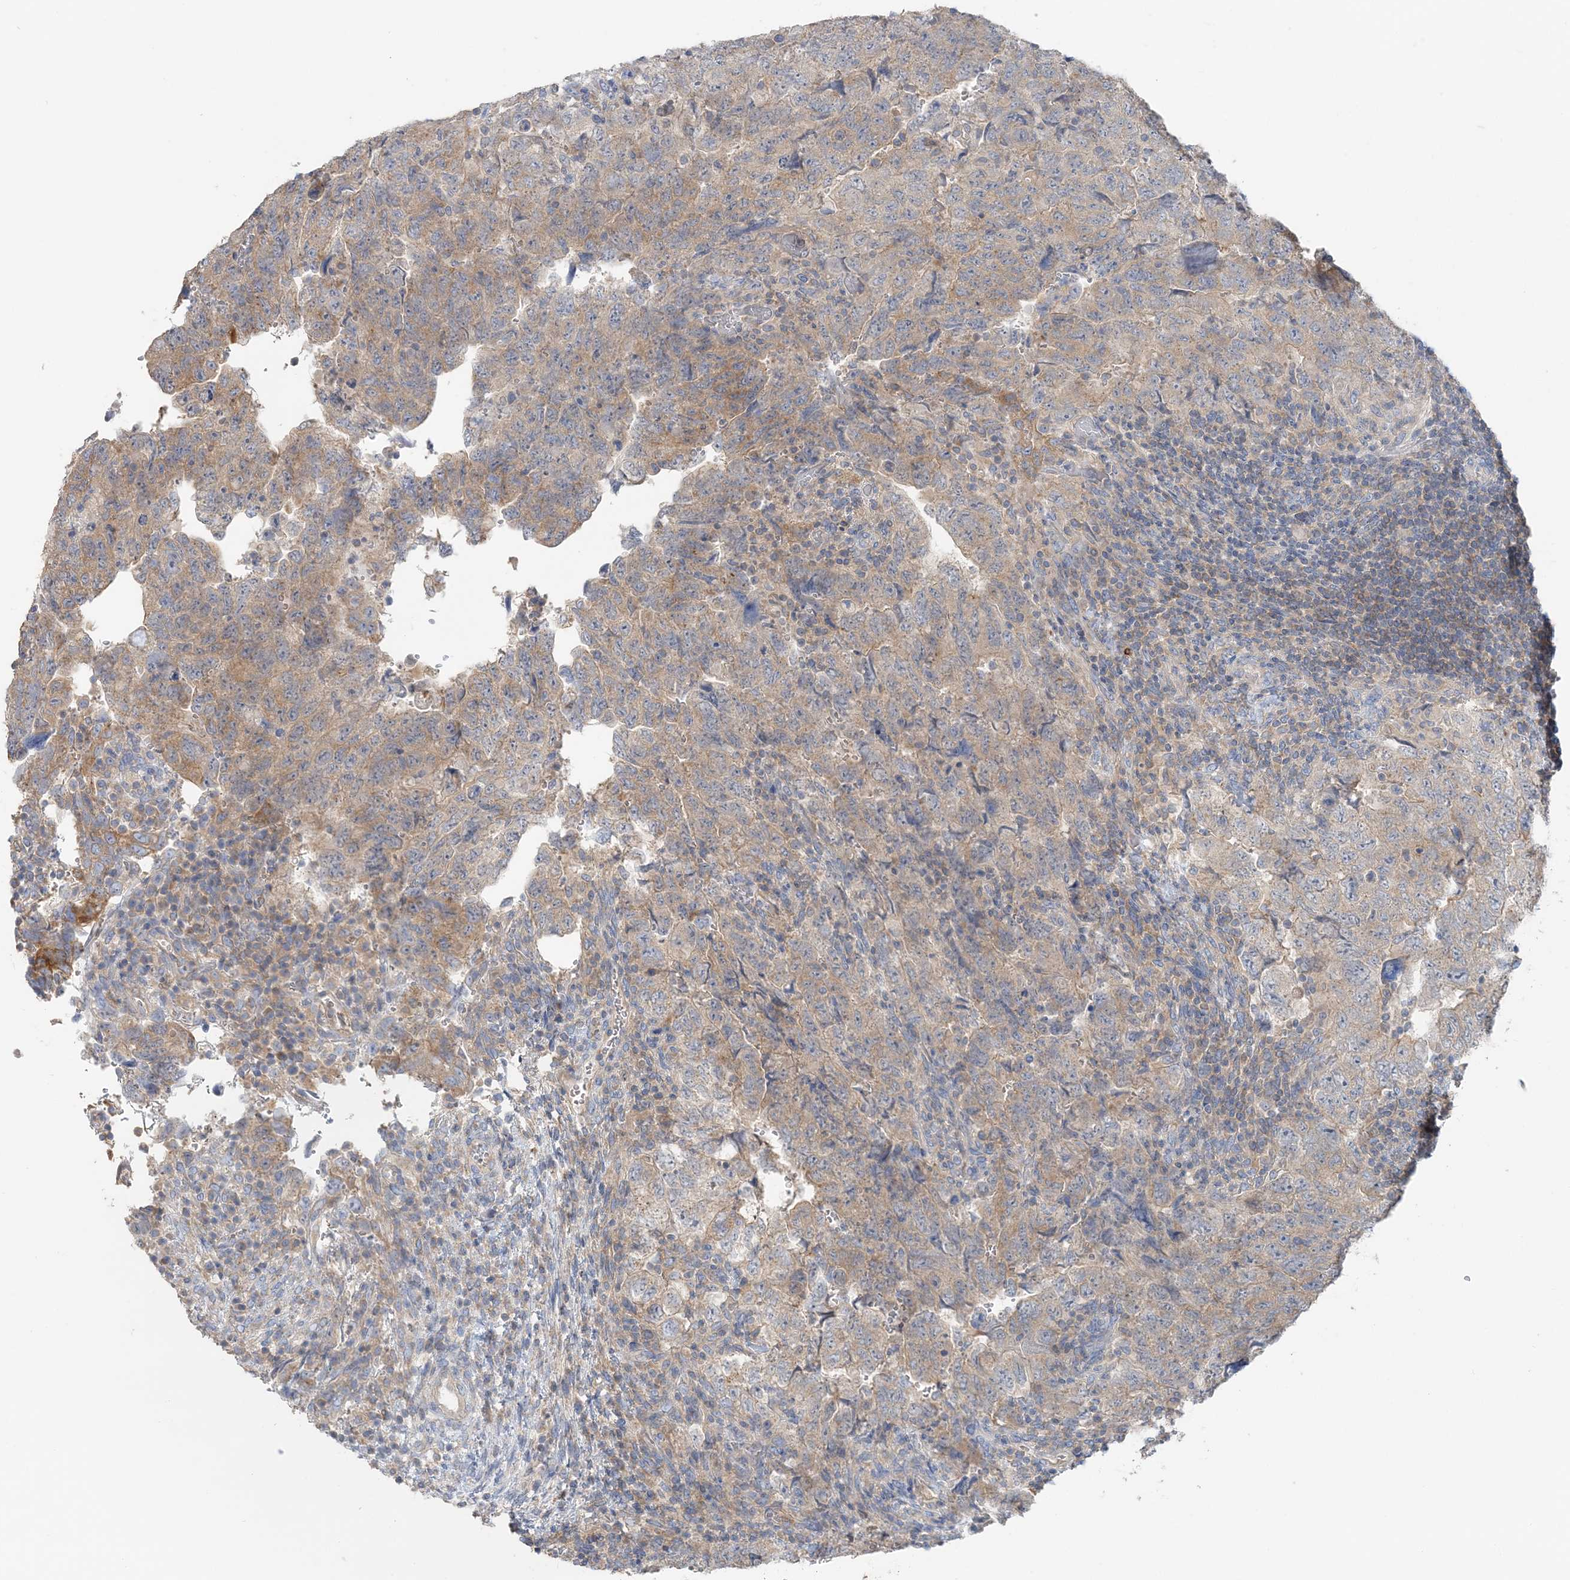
{"staining": {"intensity": "weak", "quantity": "25%-75%", "location": "cytoplasmic/membranous"}, "tissue": "testis cancer", "cell_type": "Tumor cells", "image_type": "cancer", "snomed": [{"axis": "morphology", "description": "Carcinoma, Embryonal, NOS"}, {"axis": "topography", "description": "Testis"}], "caption": "A photomicrograph showing weak cytoplasmic/membranous staining in about 25%-75% of tumor cells in embryonal carcinoma (testis), as visualized by brown immunohistochemical staining.", "gene": "TBC1D5", "patient": {"sex": "male", "age": 36}}